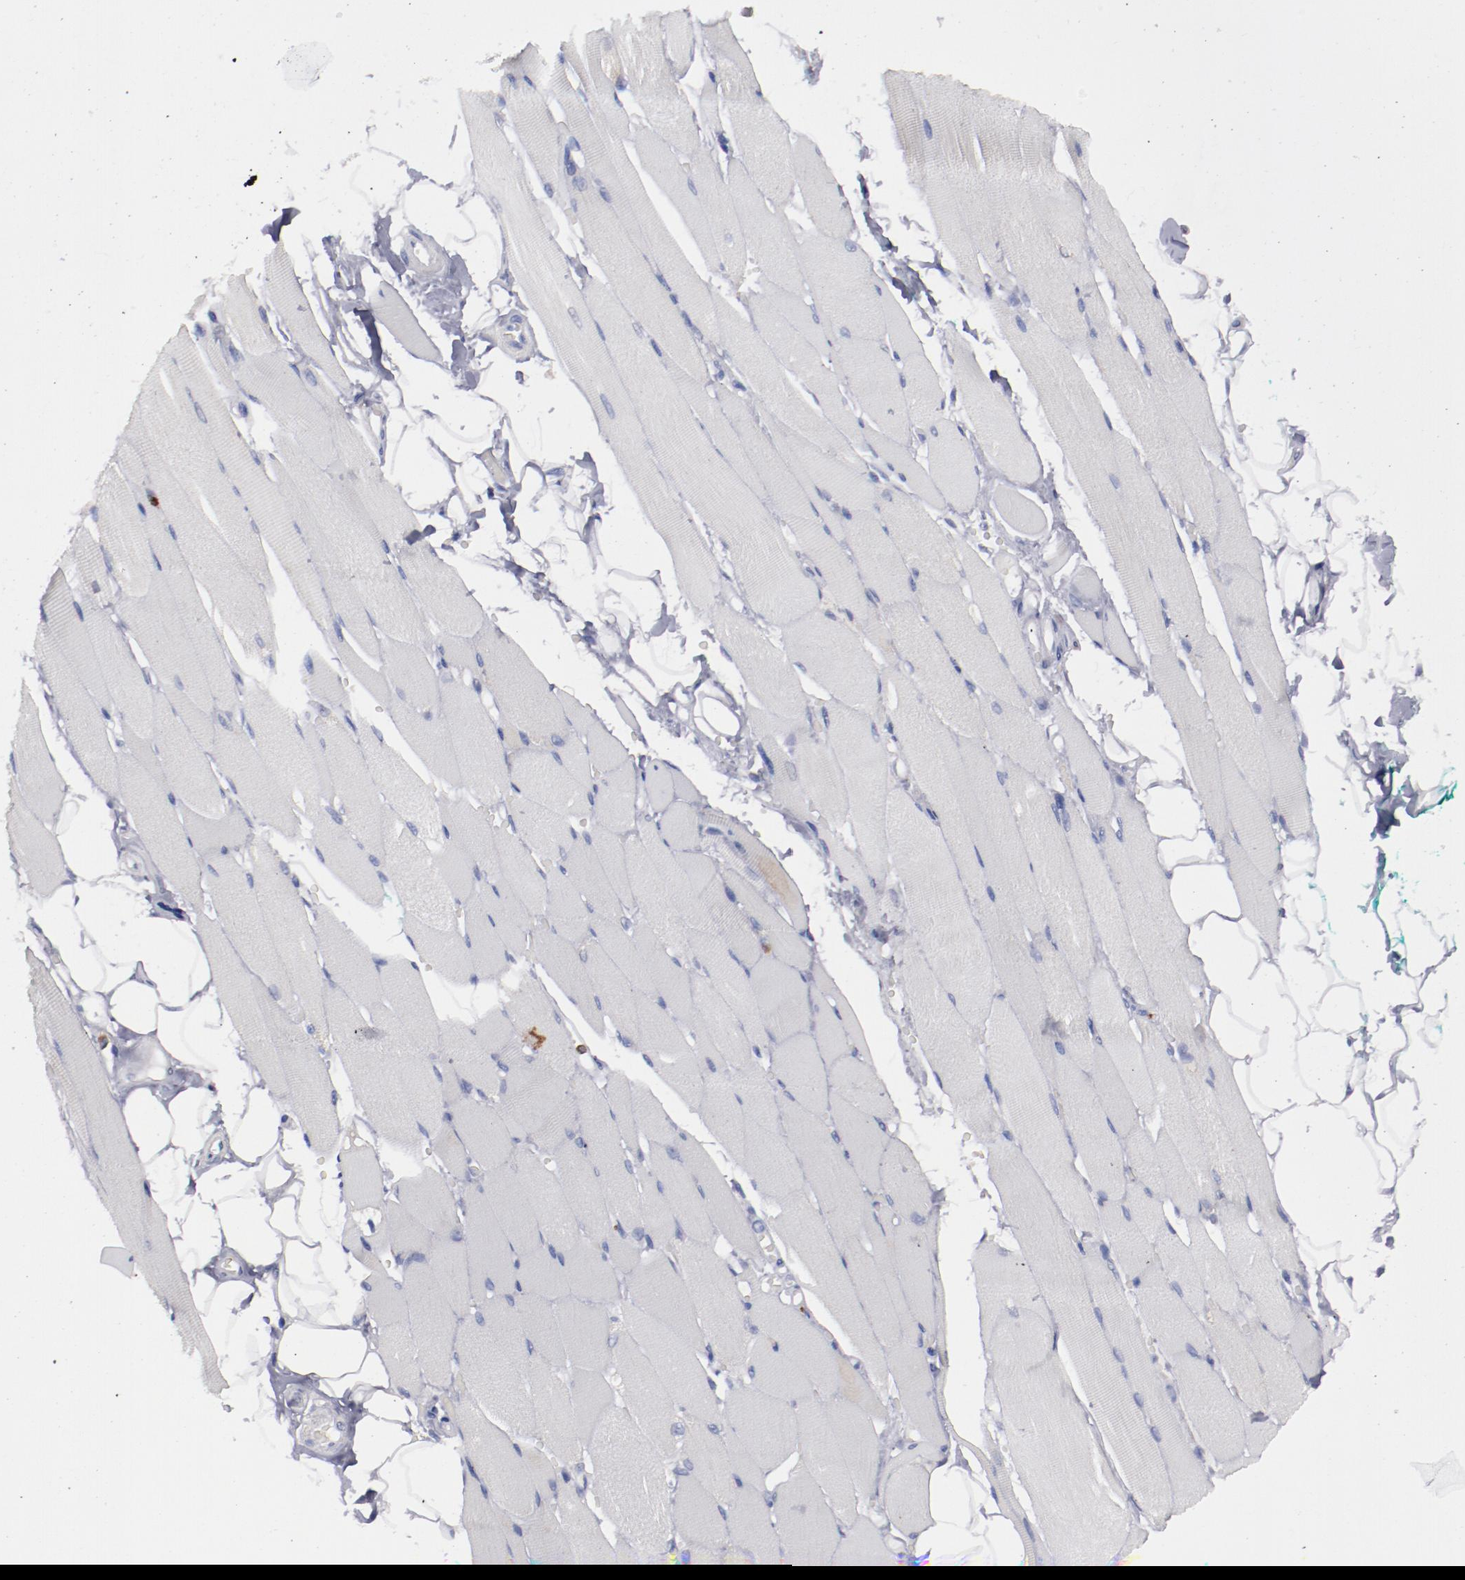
{"staining": {"intensity": "weak", "quantity": "<25%", "location": "cytoplasmic/membranous"}, "tissue": "skeletal muscle", "cell_type": "Myocytes", "image_type": "normal", "snomed": [{"axis": "morphology", "description": "Normal tissue, NOS"}, {"axis": "topography", "description": "Skeletal muscle"}, {"axis": "topography", "description": "Peripheral nerve tissue"}], "caption": "Immunohistochemistry (IHC) of normal skeletal muscle reveals no staining in myocytes. (DAB (3,3'-diaminobenzidine) immunohistochemistry (IHC), high magnification).", "gene": "FGR", "patient": {"sex": "female", "age": 84}}